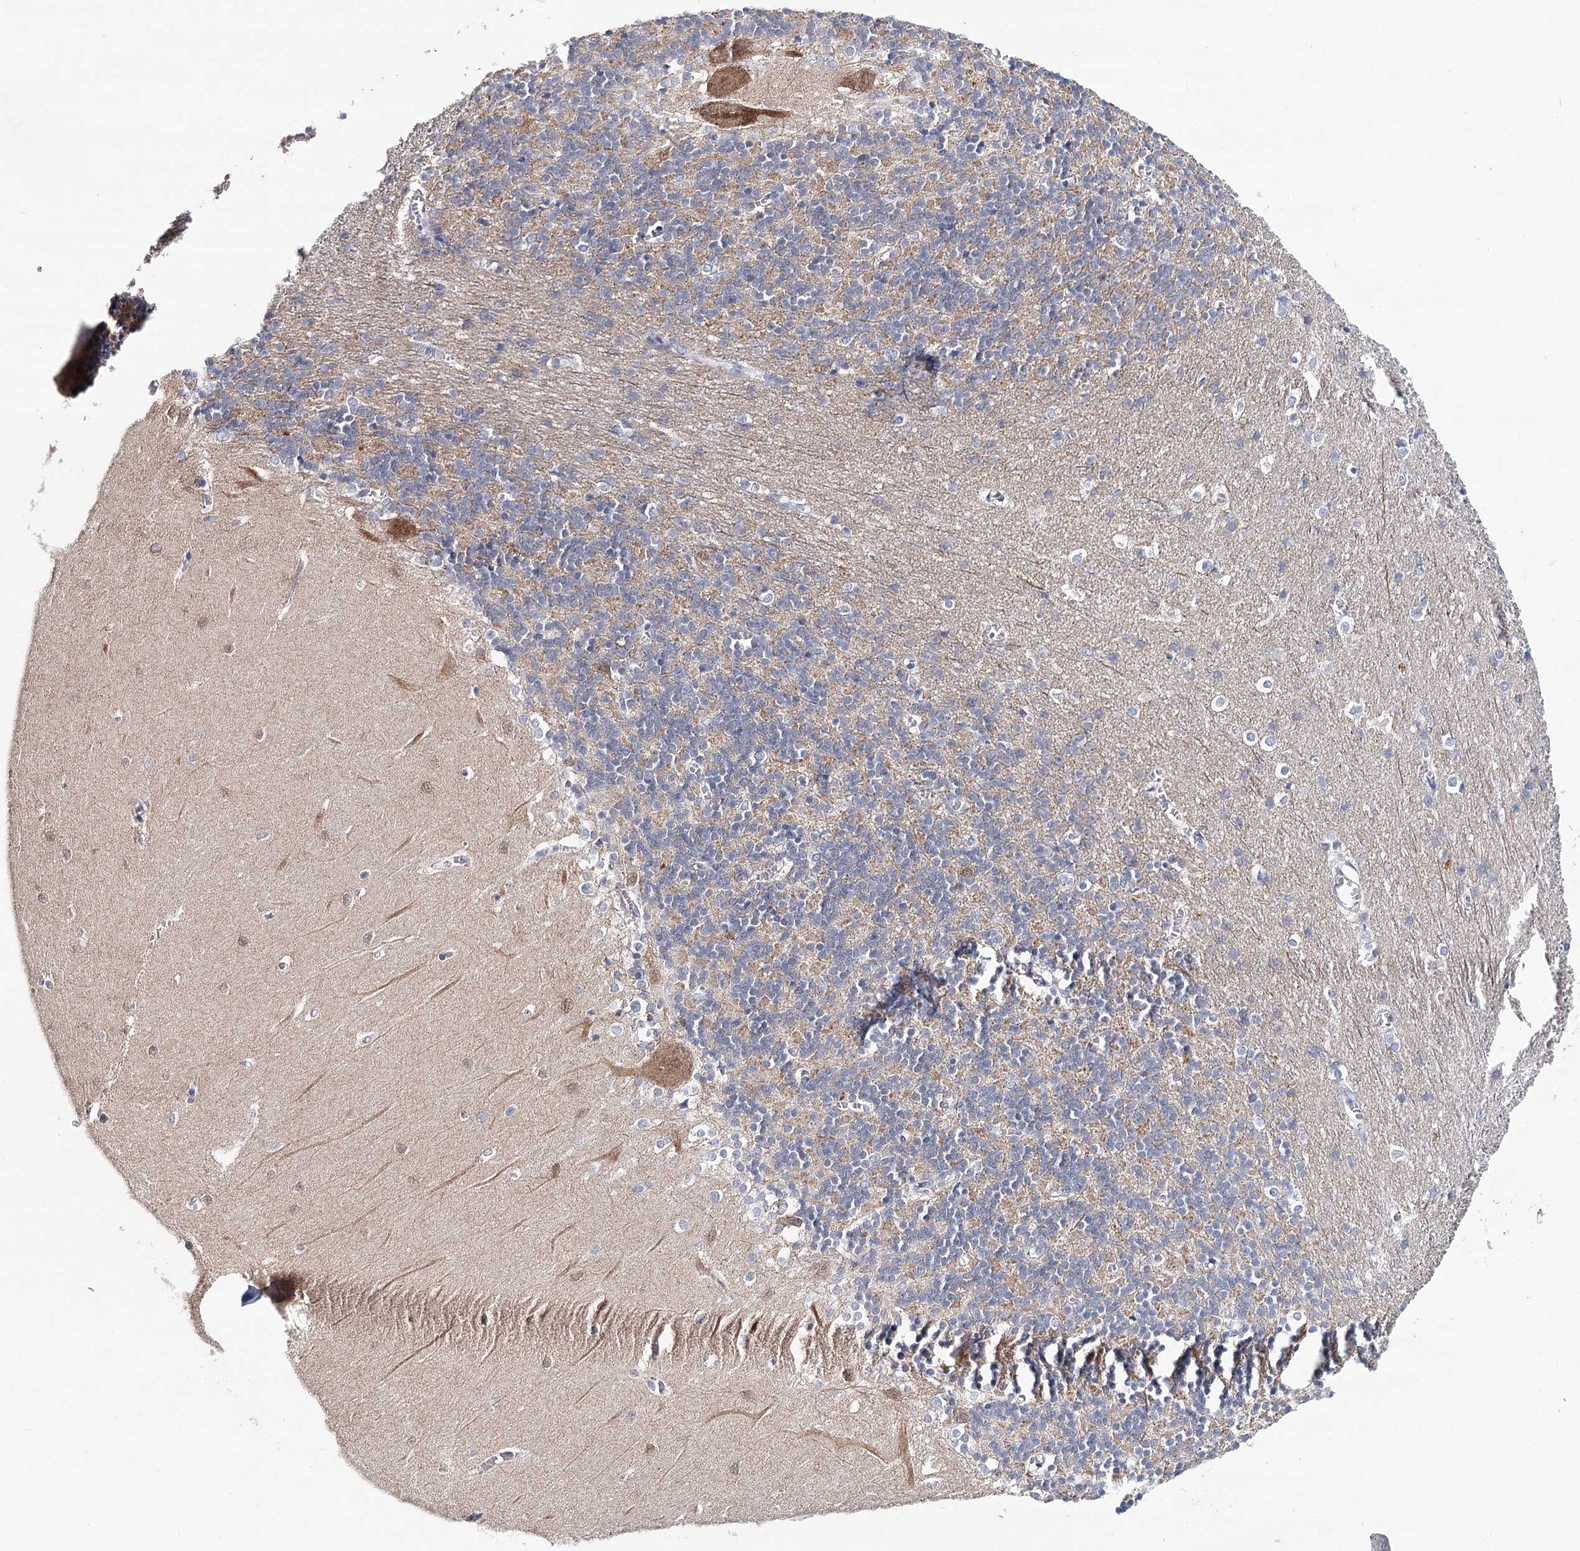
{"staining": {"intensity": "weak", "quantity": "<25%", "location": "cytoplasmic/membranous"}, "tissue": "cerebellum", "cell_type": "Cells in granular layer", "image_type": "normal", "snomed": [{"axis": "morphology", "description": "Normal tissue, NOS"}, {"axis": "topography", "description": "Cerebellum"}], "caption": "Immunohistochemistry (IHC) histopathology image of unremarkable human cerebellum stained for a protein (brown), which shows no staining in cells in granular layer. The staining is performed using DAB (3,3'-diaminobenzidine) brown chromogen with nuclei counter-stained in using hematoxylin.", "gene": "HSPA4L", "patient": {"sex": "male", "age": 37}}